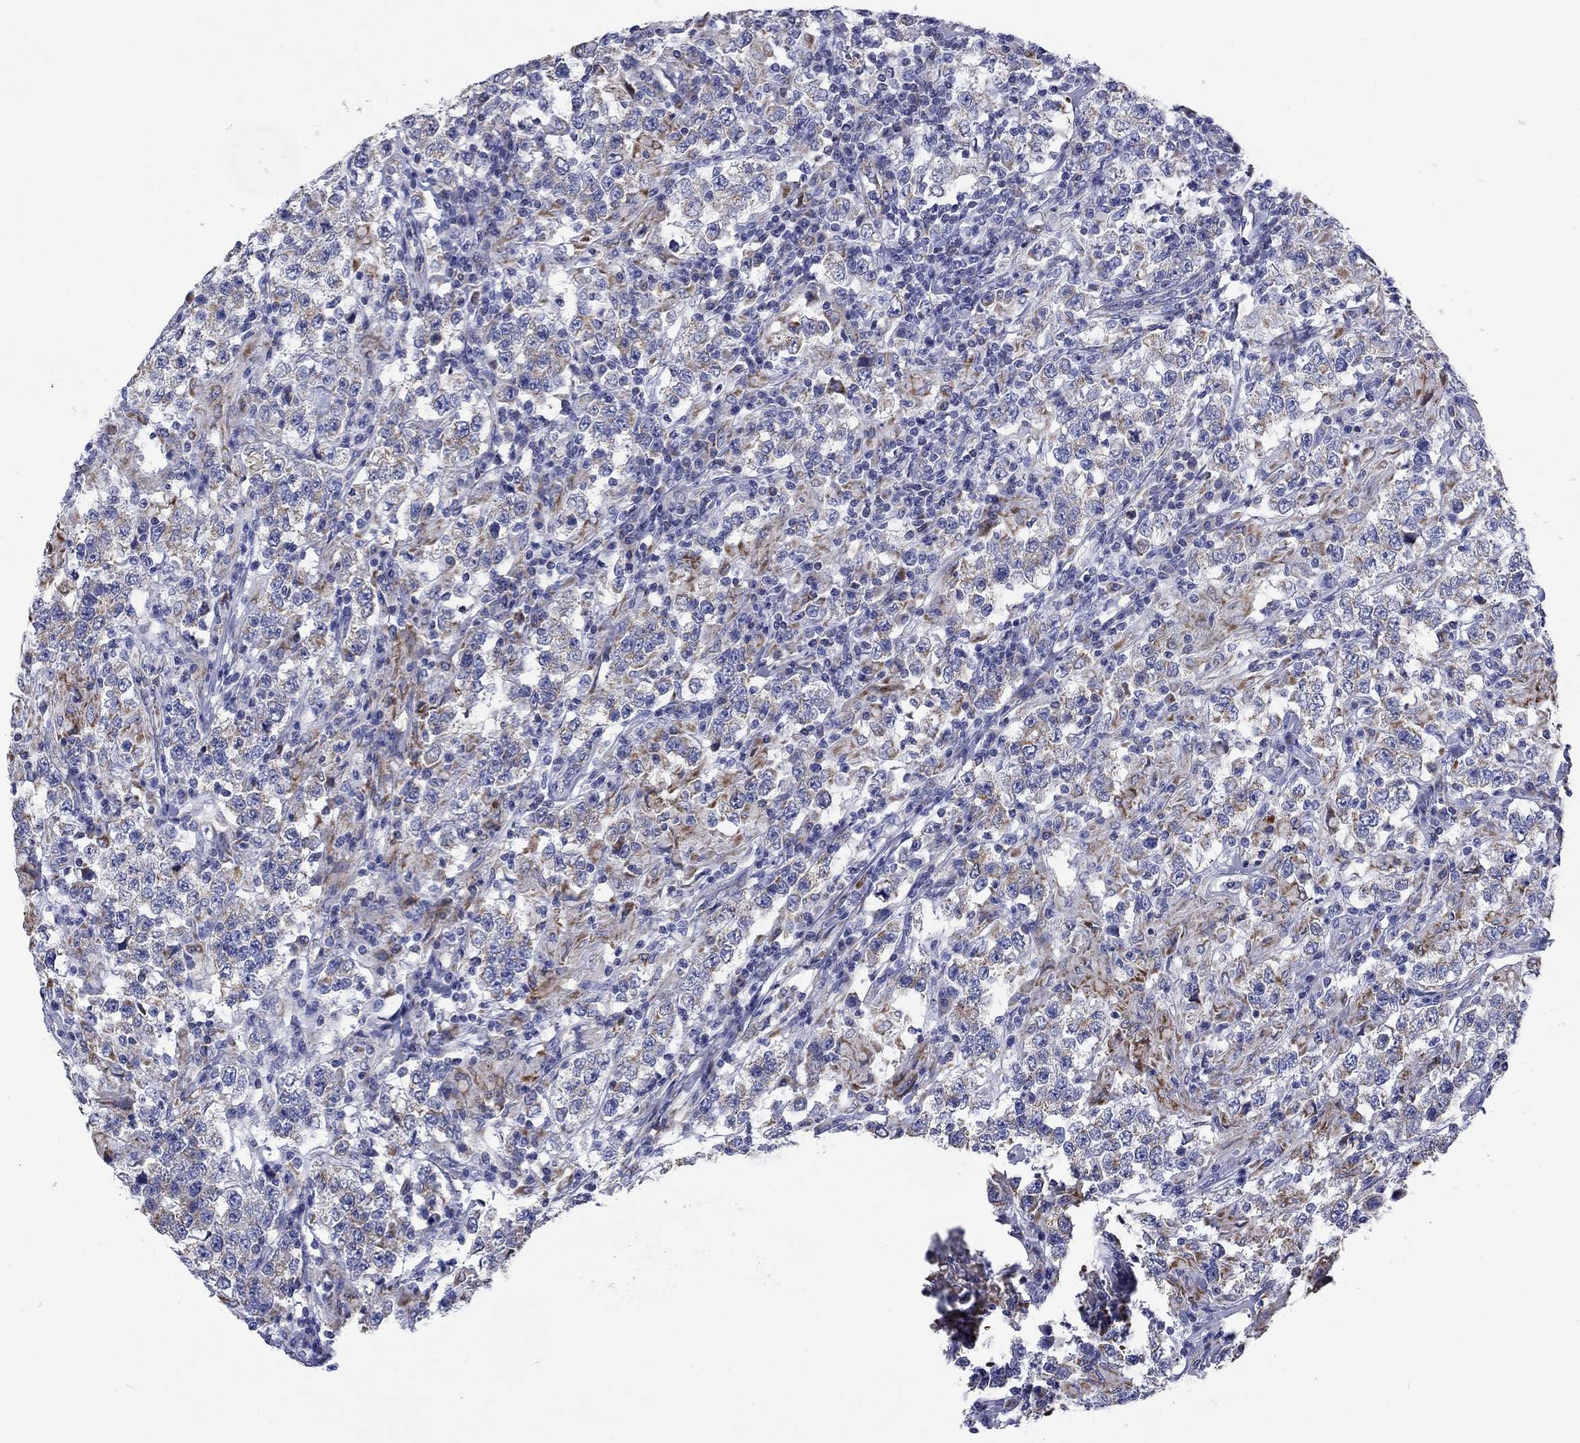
{"staining": {"intensity": "strong", "quantity": "<25%", "location": "cytoplasmic/membranous"}, "tissue": "testis cancer", "cell_type": "Tumor cells", "image_type": "cancer", "snomed": [{"axis": "morphology", "description": "Seminoma, NOS"}, {"axis": "morphology", "description": "Carcinoma, Embryonal, NOS"}, {"axis": "topography", "description": "Testis"}], "caption": "Immunohistochemistry photomicrograph of neoplastic tissue: human testis cancer (embryonal carcinoma) stained using immunohistochemistry displays medium levels of strong protein expression localized specifically in the cytoplasmic/membranous of tumor cells, appearing as a cytoplasmic/membranous brown color.", "gene": "MGST3", "patient": {"sex": "male", "age": 41}}